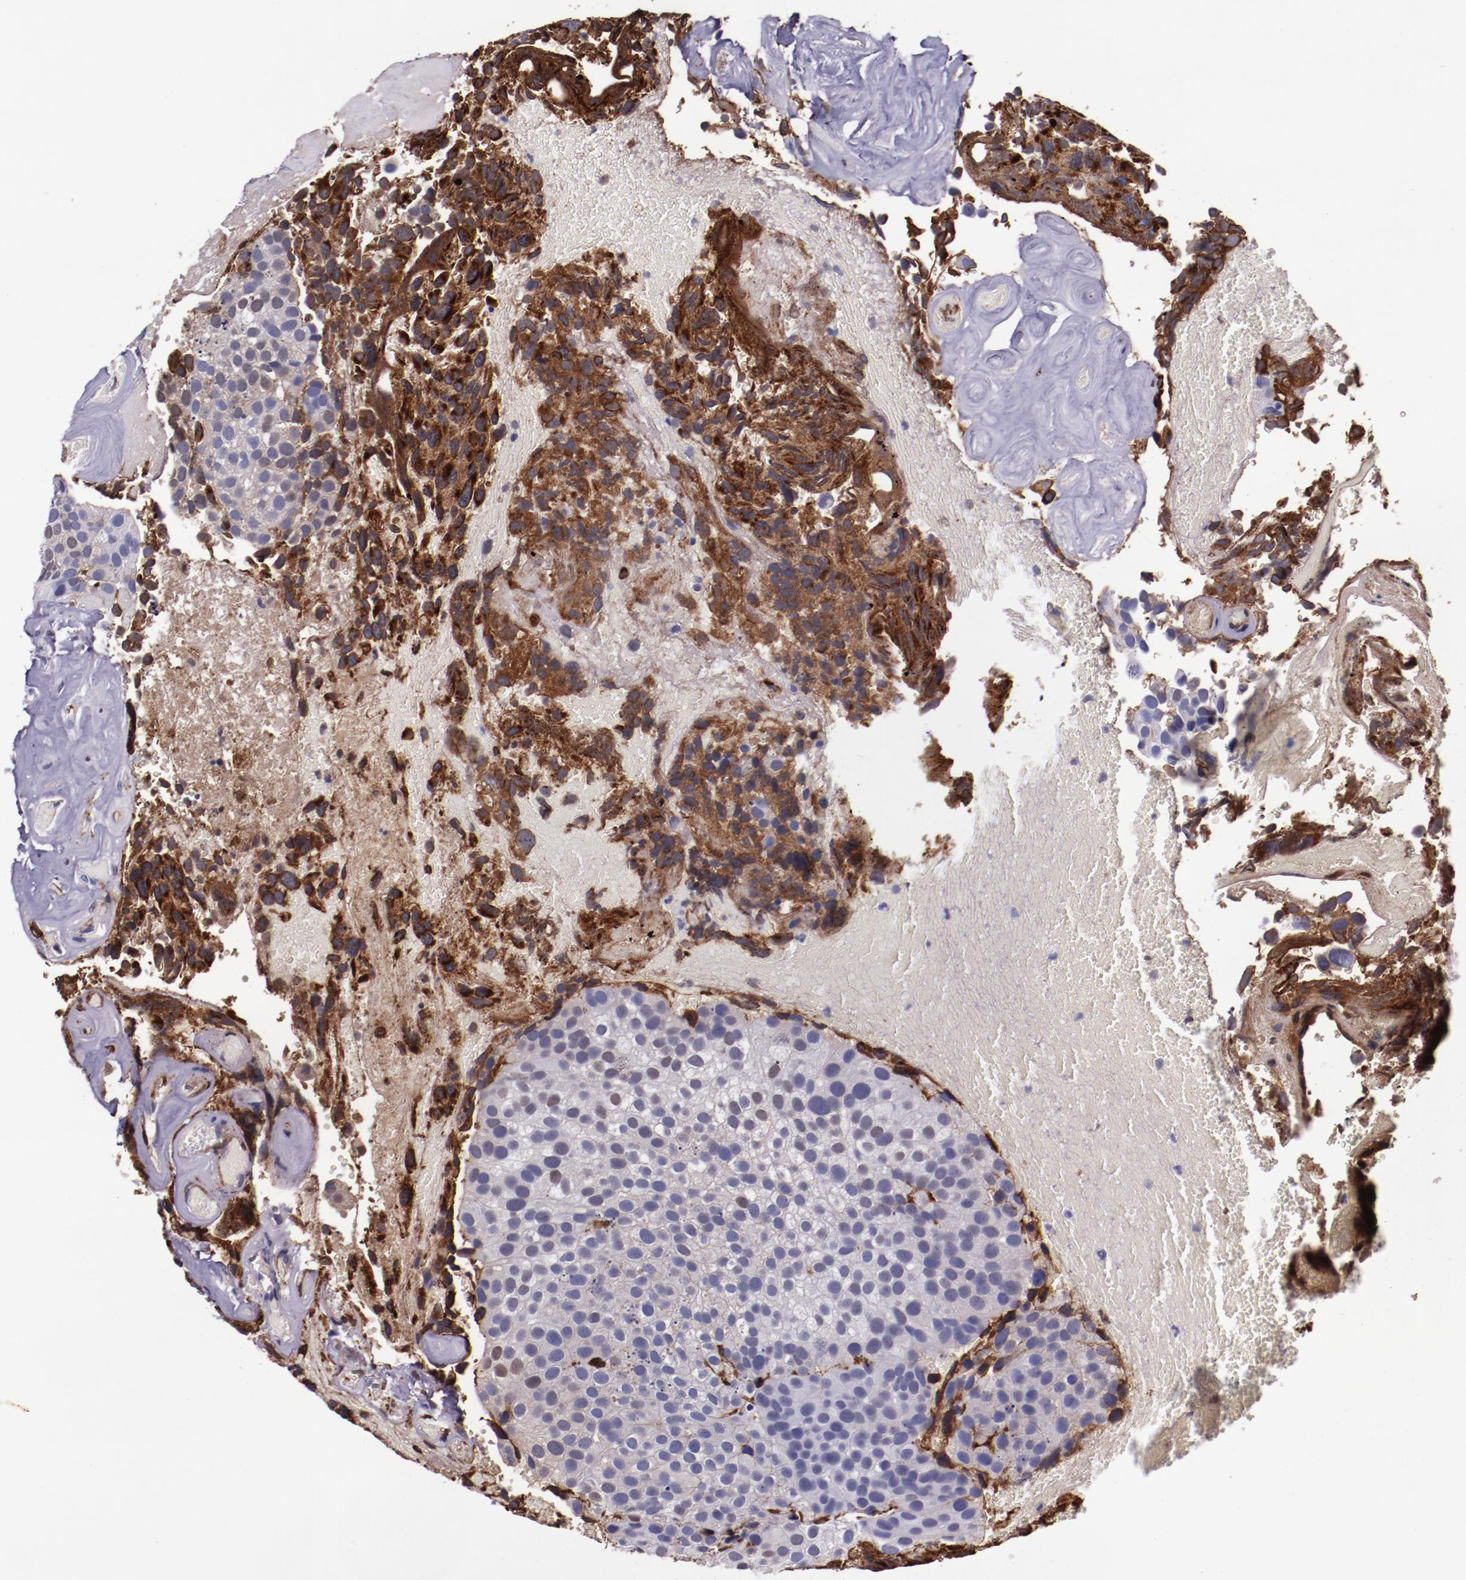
{"staining": {"intensity": "strong", "quantity": "<25%", "location": "cytoplasmic/membranous,nuclear"}, "tissue": "urothelial cancer", "cell_type": "Tumor cells", "image_type": "cancer", "snomed": [{"axis": "morphology", "description": "Urothelial carcinoma, High grade"}, {"axis": "topography", "description": "Urinary bladder"}], "caption": "The micrograph demonstrates staining of urothelial cancer, revealing strong cytoplasmic/membranous and nuclear protein staining (brown color) within tumor cells.", "gene": "APOH", "patient": {"sex": "male", "age": 72}}